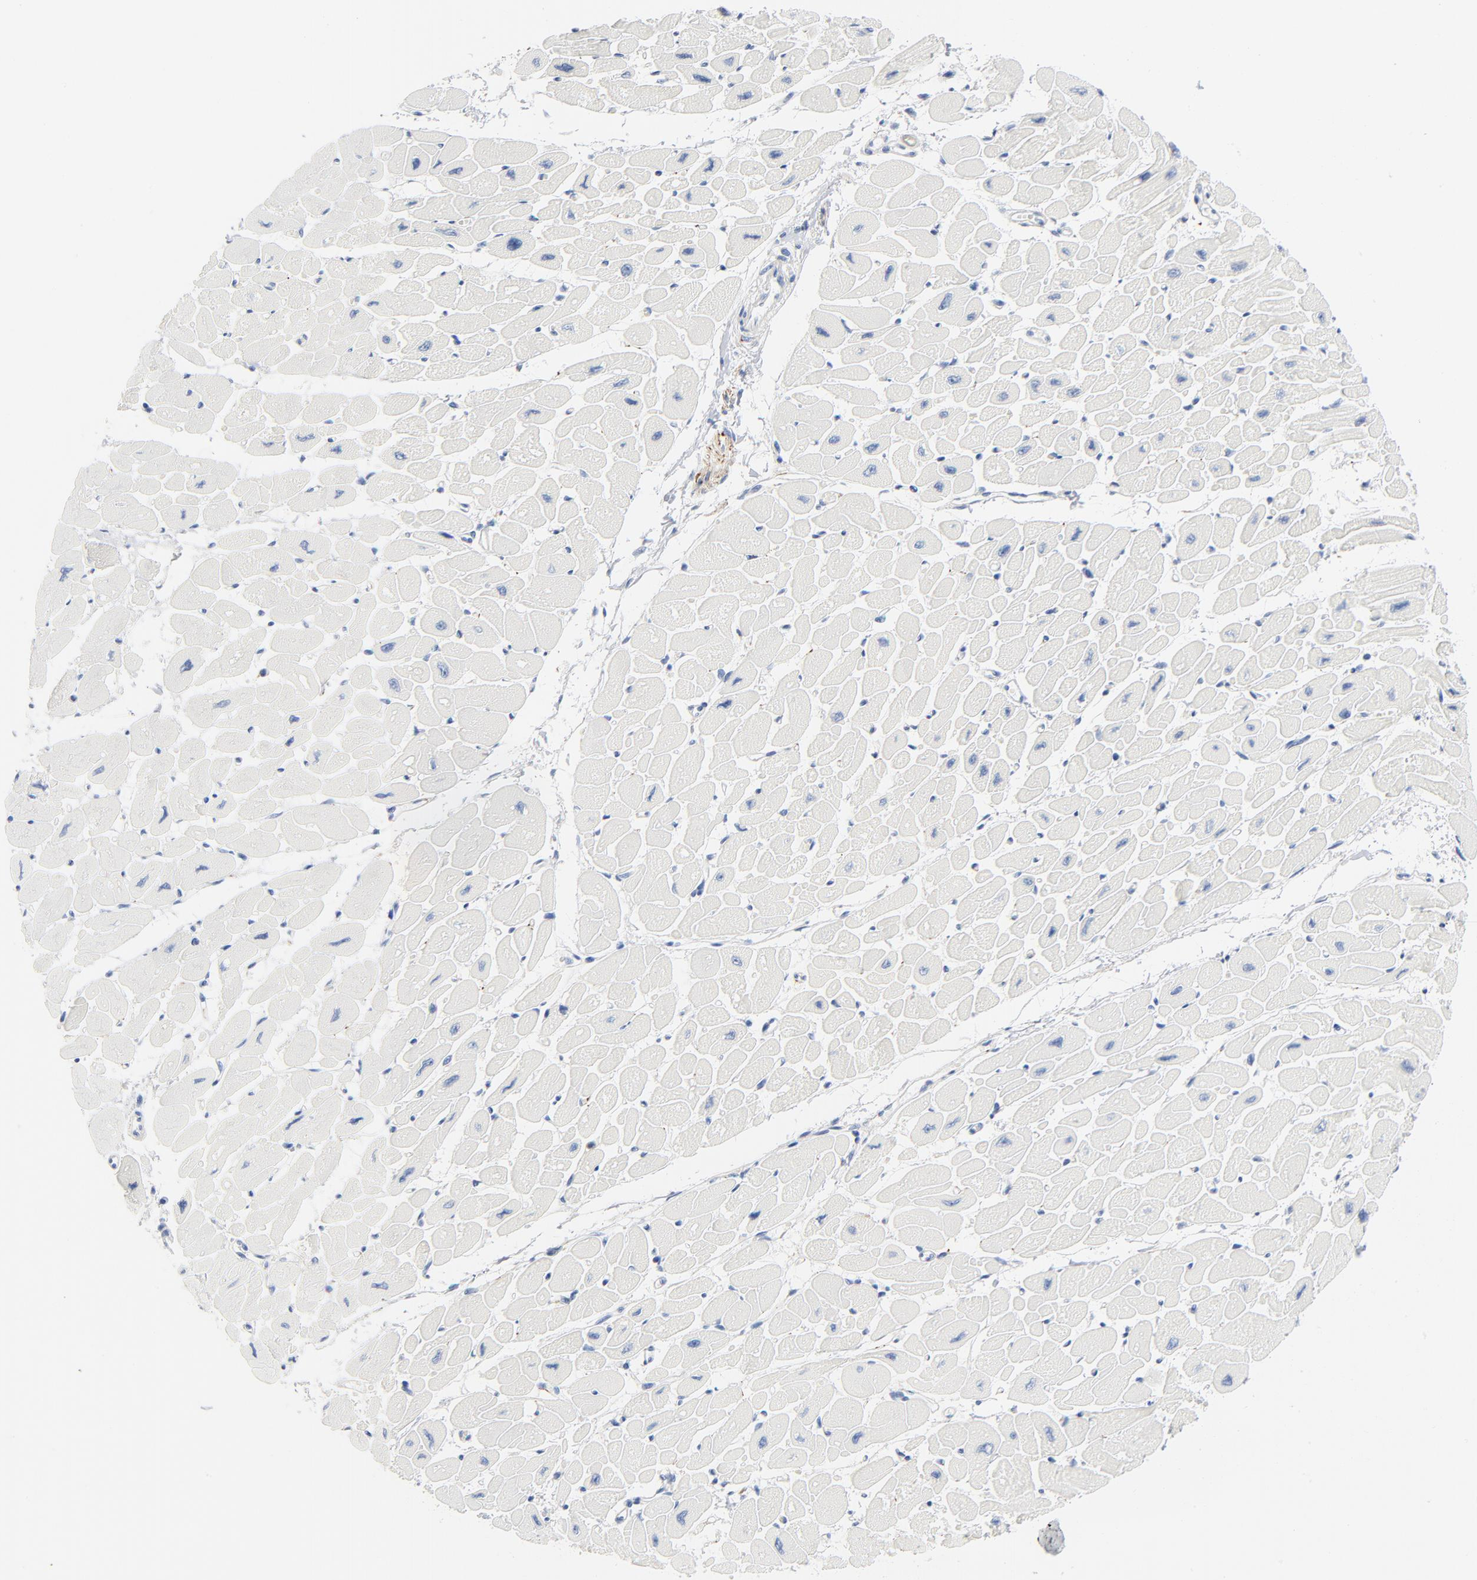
{"staining": {"intensity": "negative", "quantity": "none", "location": "none"}, "tissue": "heart muscle", "cell_type": "Cardiomyocytes", "image_type": "normal", "snomed": [{"axis": "morphology", "description": "Normal tissue, NOS"}, {"axis": "topography", "description": "Heart"}], "caption": "Cardiomyocytes are negative for protein expression in benign human heart muscle. Nuclei are stained in blue.", "gene": "IFT43", "patient": {"sex": "female", "age": 54}}